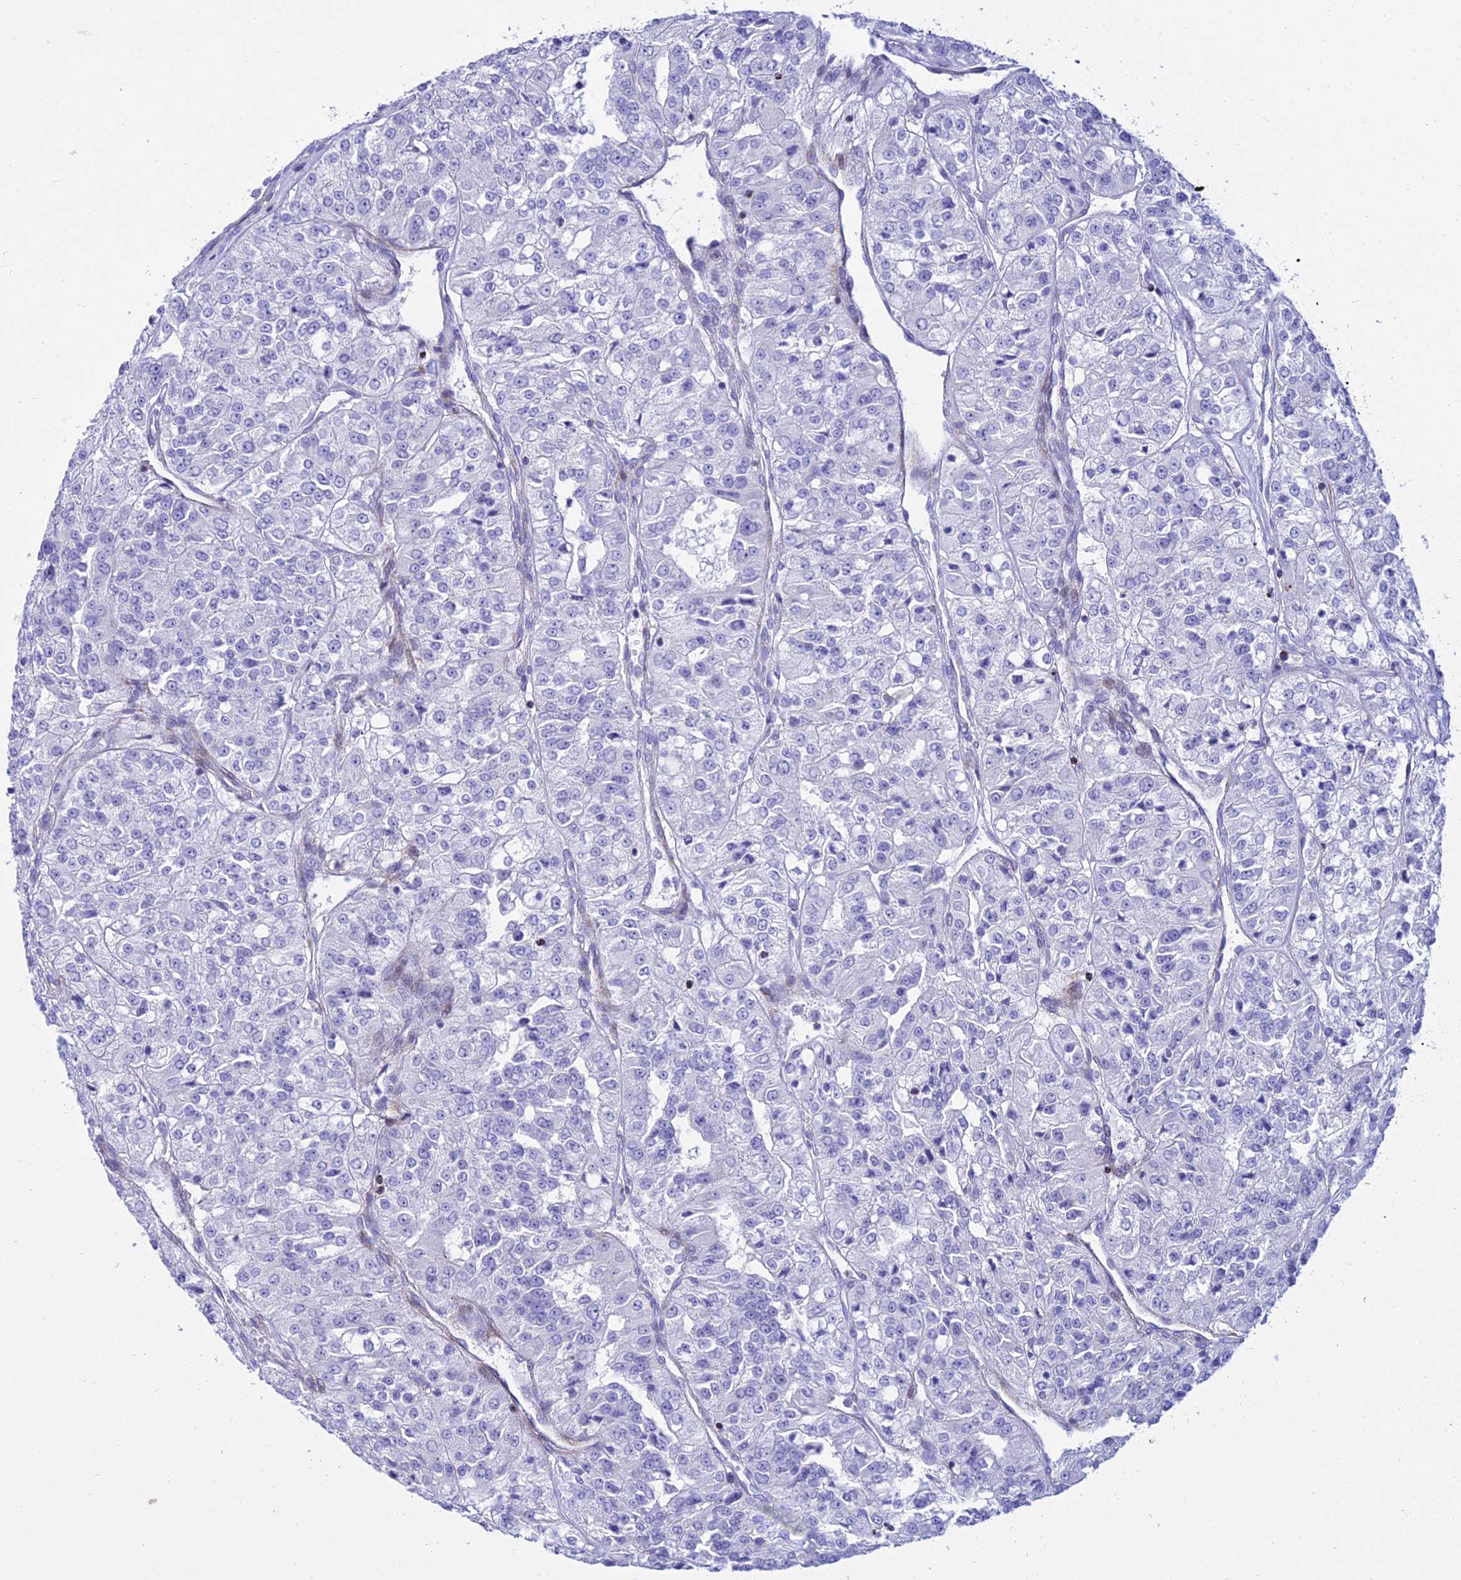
{"staining": {"intensity": "negative", "quantity": "none", "location": "none"}, "tissue": "renal cancer", "cell_type": "Tumor cells", "image_type": "cancer", "snomed": [{"axis": "morphology", "description": "Adenocarcinoma, NOS"}, {"axis": "topography", "description": "Kidney"}], "caption": "Tumor cells are negative for protein expression in human renal cancer.", "gene": "DLX1", "patient": {"sex": "female", "age": 63}}